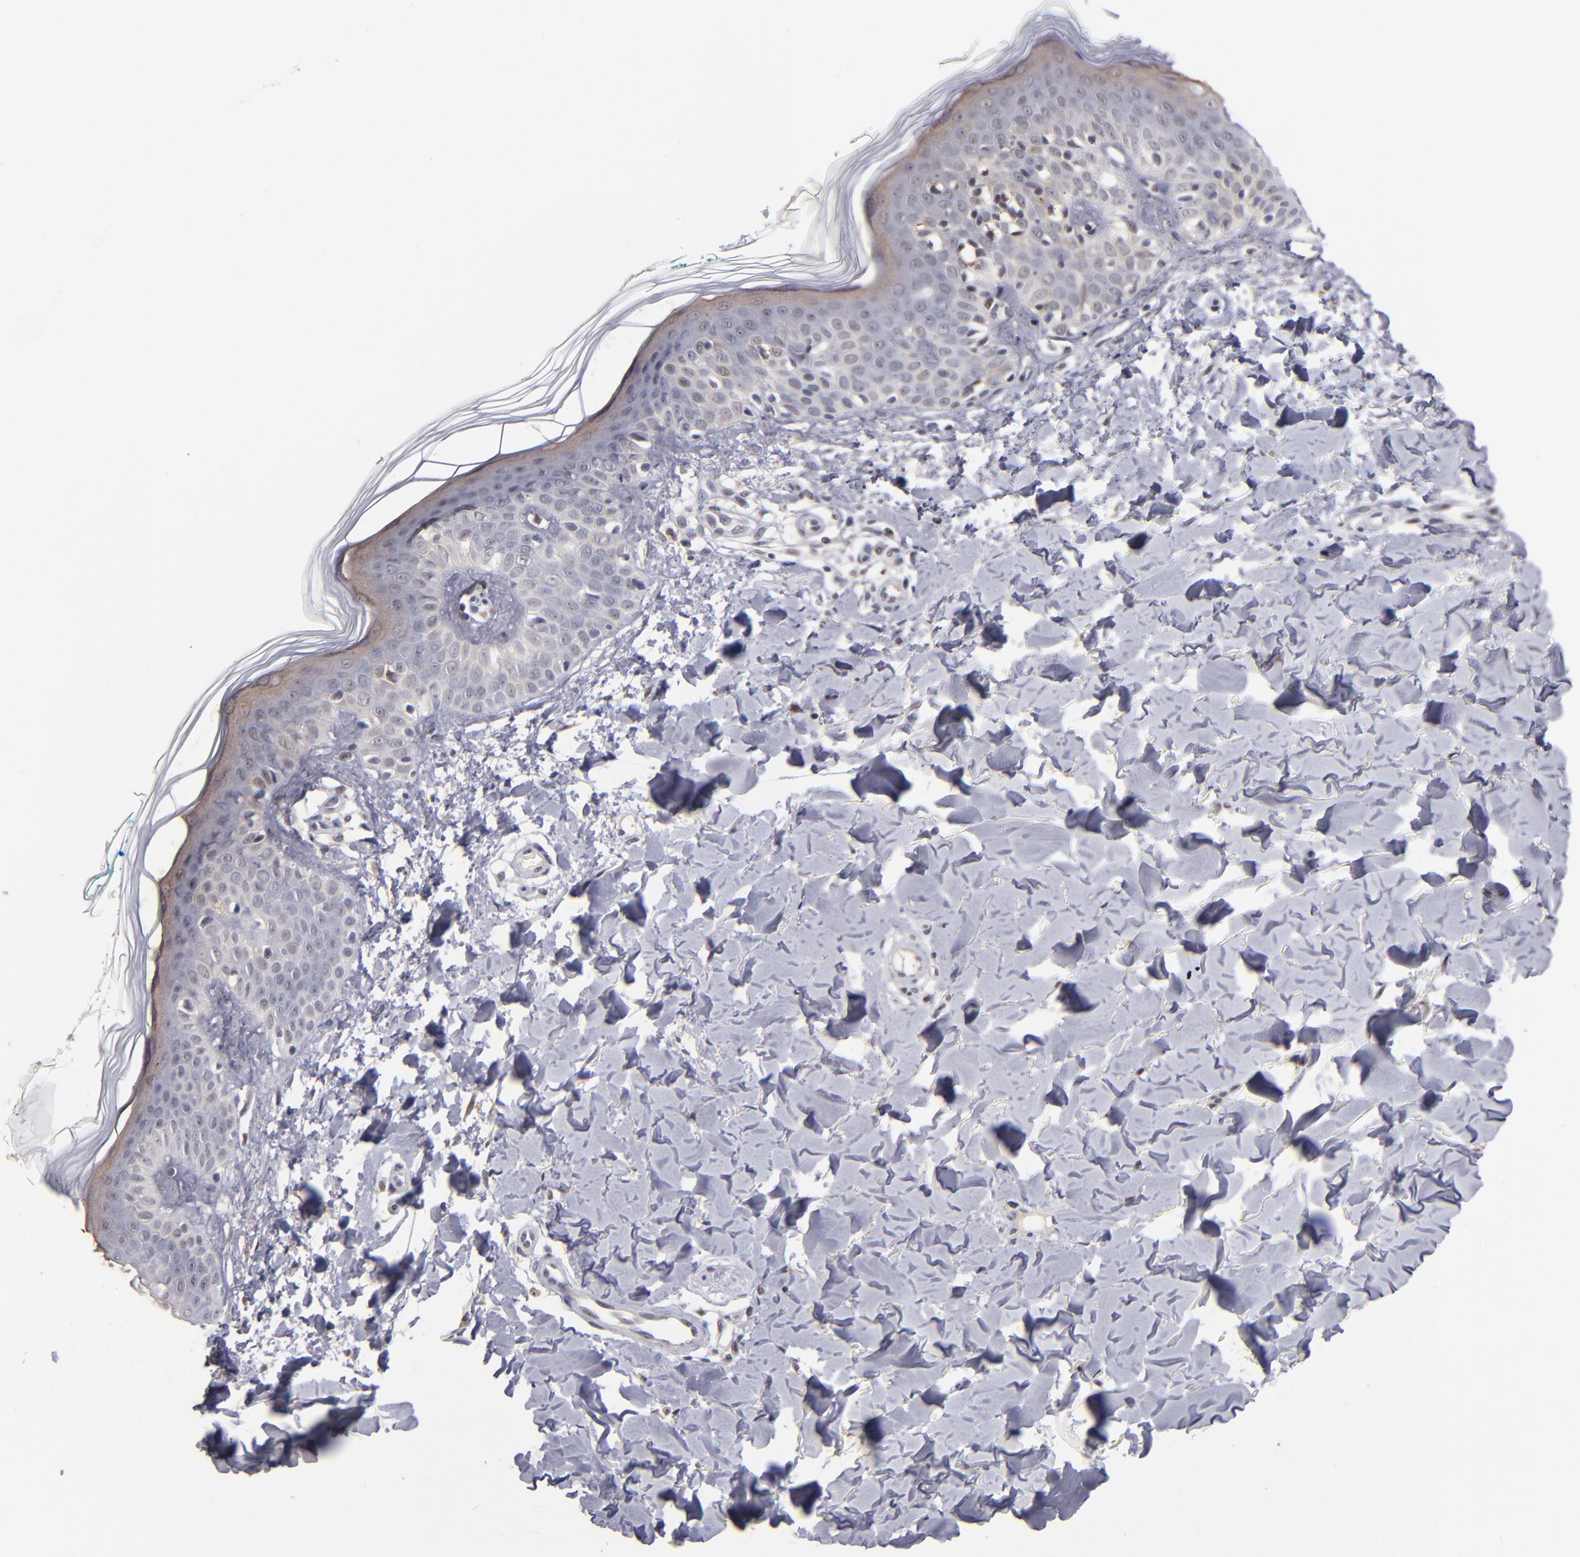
{"staining": {"intensity": "weak", "quantity": ">75%", "location": "cytoplasmic/membranous"}, "tissue": "skin", "cell_type": "Fibroblasts", "image_type": "normal", "snomed": [{"axis": "morphology", "description": "Normal tissue, NOS"}, {"axis": "topography", "description": "Skin"}], "caption": "This micrograph demonstrates benign skin stained with IHC to label a protein in brown. The cytoplasmic/membranous of fibroblasts show weak positivity for the protein. Nuclei are counter-stained blue.", "gene": "PCNX4", "patient": {"sex": "male", "age": 32}}